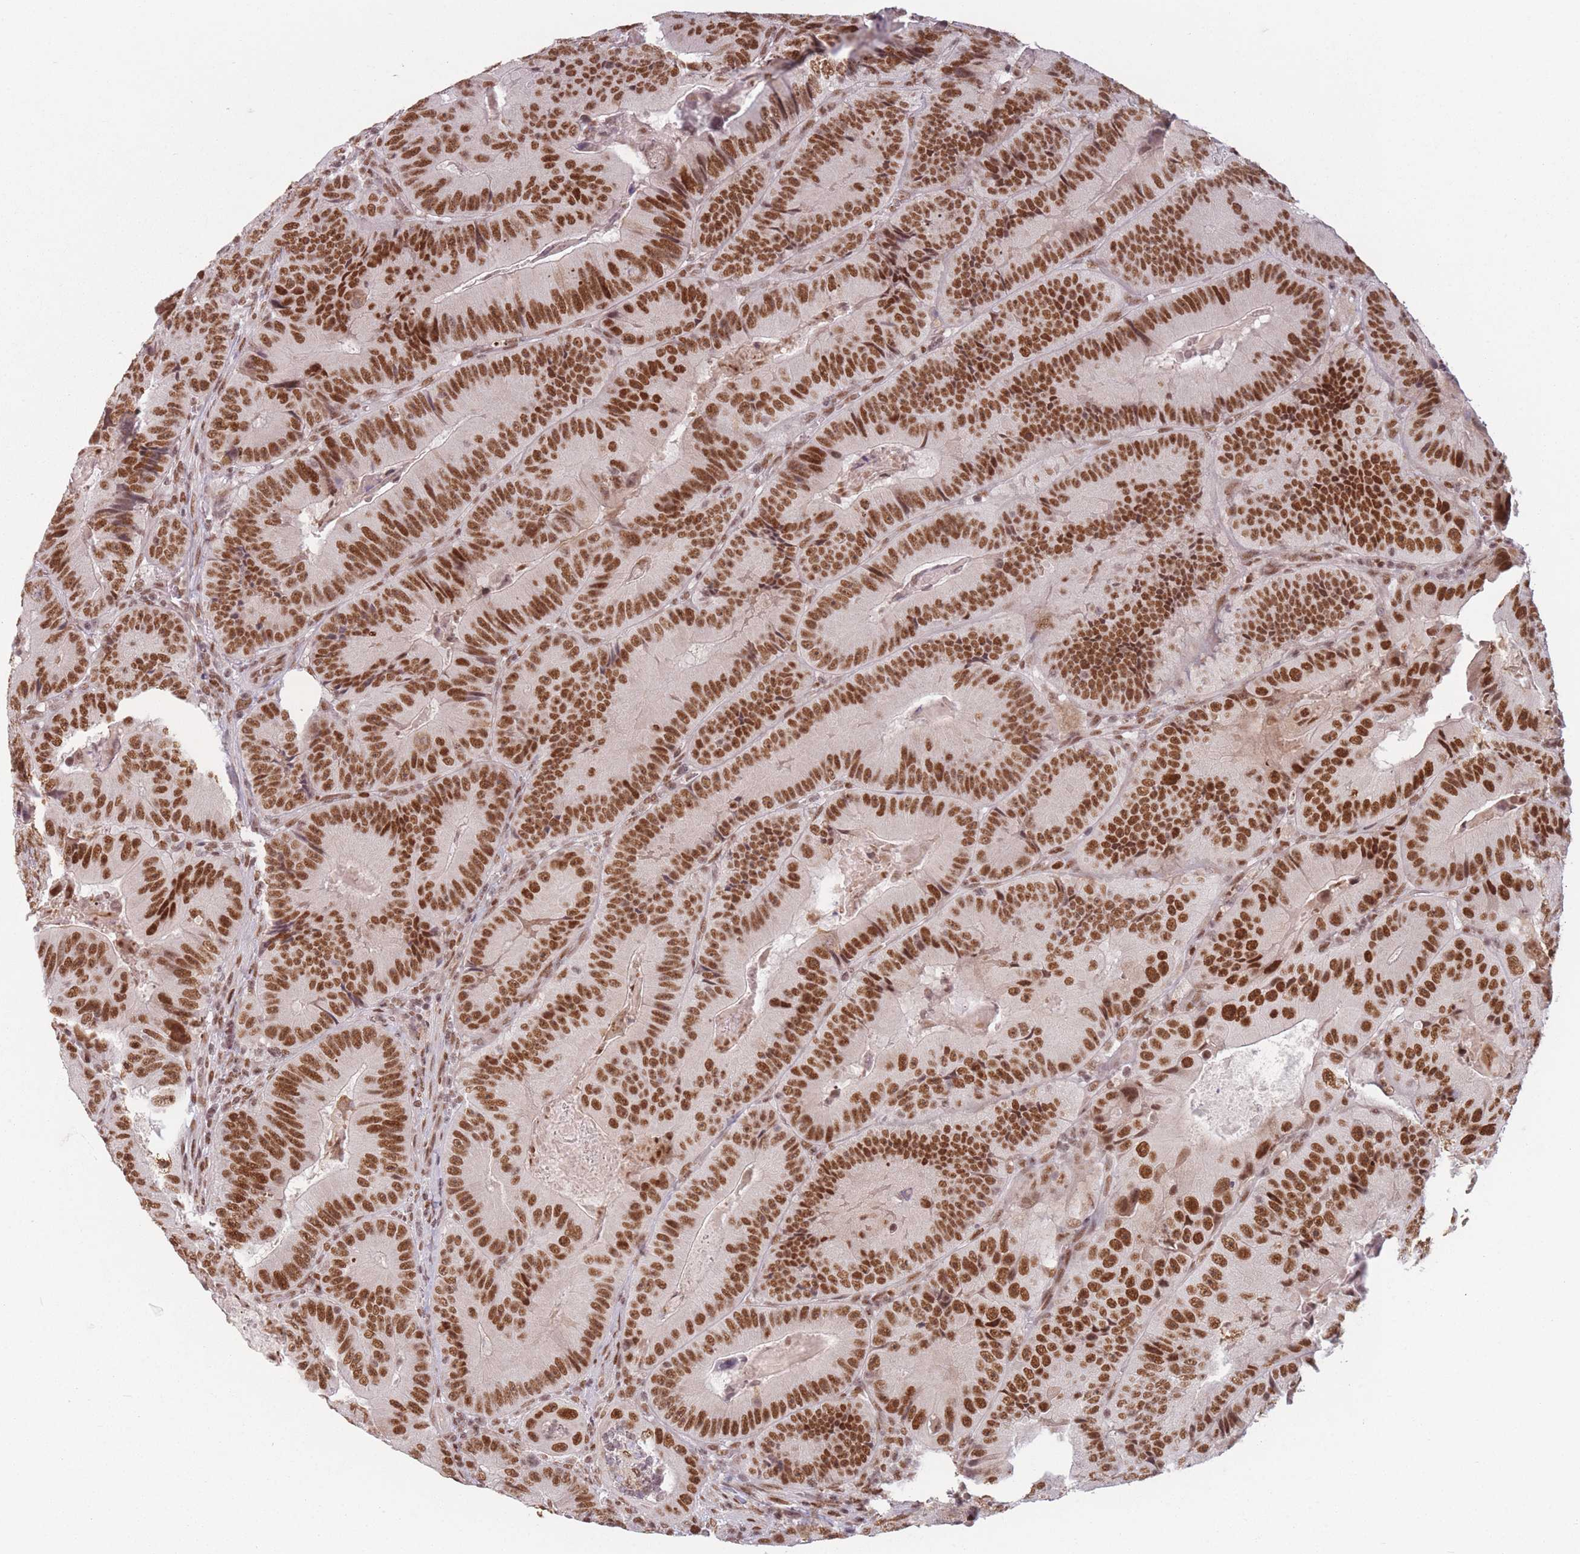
{"staining": {"intensity": "strong", "quantity": ">75%", "location": "nuclear"}, "tissue": "colorectal cancer", "cell_type": "Tumor cells", "image_type": "cancer", "snomed": [{"axis": "morphology", "description": "Adenocarcinoma, NOS"}, {"axis": "topography", "description": "Colon"}], "caption": "Adenocarcinoma (colorectal) tissue exhibits strong nuclear positivity in about >75% of tumor cells Using DAB (brown) and hematoxylin (blue) stains, captured at high magnification using brightfield microscopy.", "gene": "SUPT6H", "patient": {"sex": "female", "age": 86}}